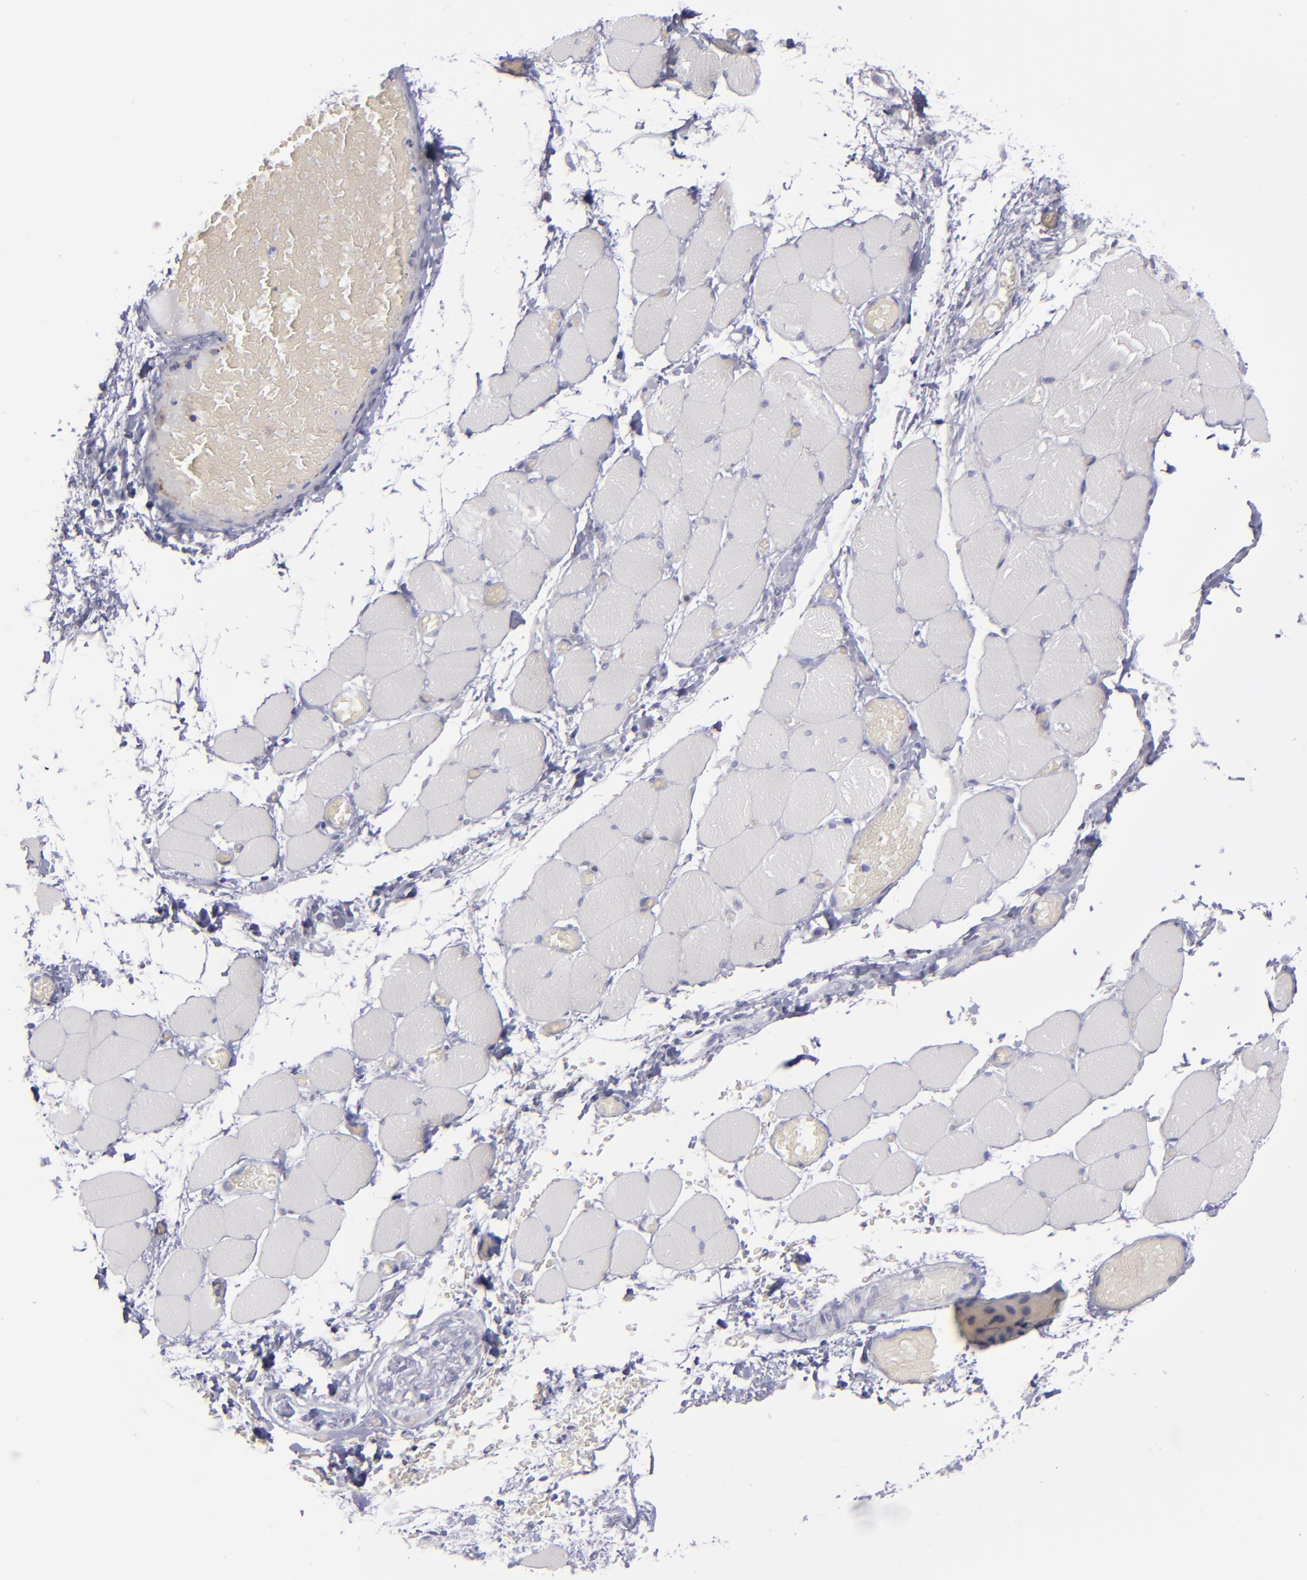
{"staining": {"intensity": "negative", "quantity": "none", "location": "none"}, "tissue": "skeletal muscle", "cell_type": "Myocytes", "image_type": "normal", "snomed": [{"axis": "morphology", "description": "Normal tissue, NOS"}, {"axis": "topography", "description": "Skeletal muscle"}, {"axis": "topography", "description": "Soft tissue"}], "caption": "High power microscopy histopathology image of an immunohistochemistry photomicrograph of normal skeletal muscle, revealing no significant positivity in myocytes. The staining is performed using DAB brown chromogen with nuclei counter-stained in using hematoxylin.", "gene": "CD27", "patient": {"sex": "female", "age": 58}}